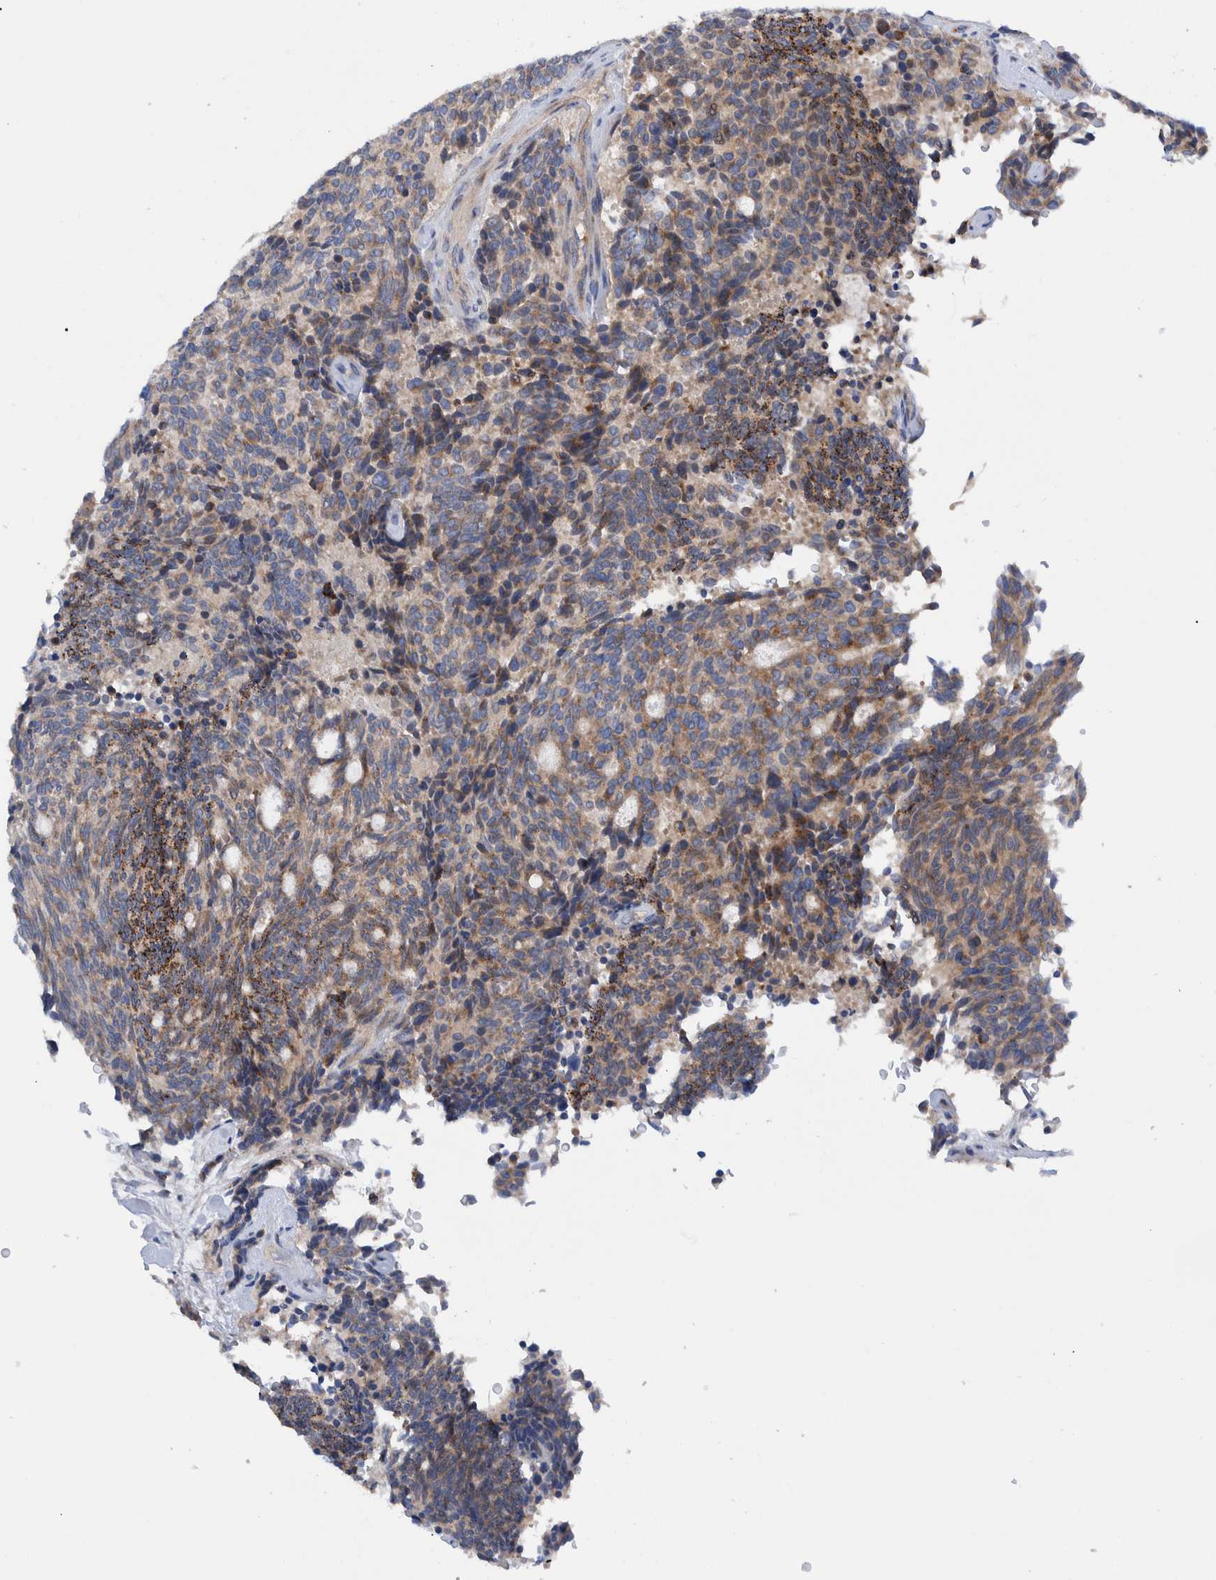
{"staining": {"intensity": "moderate", "quantity": ">75%", "location": "cytoplasmic/membranous"}, "tissue": "carcinoid", "cell_type": "Tumor cells", "image_type": "cancer", "snomed": [{"axis": "morphology", "description": "Carcinoid, malignant, NOS"}, {"axis": "topography", "description": "Pancreas"}], "caption": "Tumor cells demonstrate moderate cytoplasmic/membranous staining in approximately >75% of cells in carcinoid.", "gene": "TRIM58", "patient": {"sex": "female", "age": 54}}